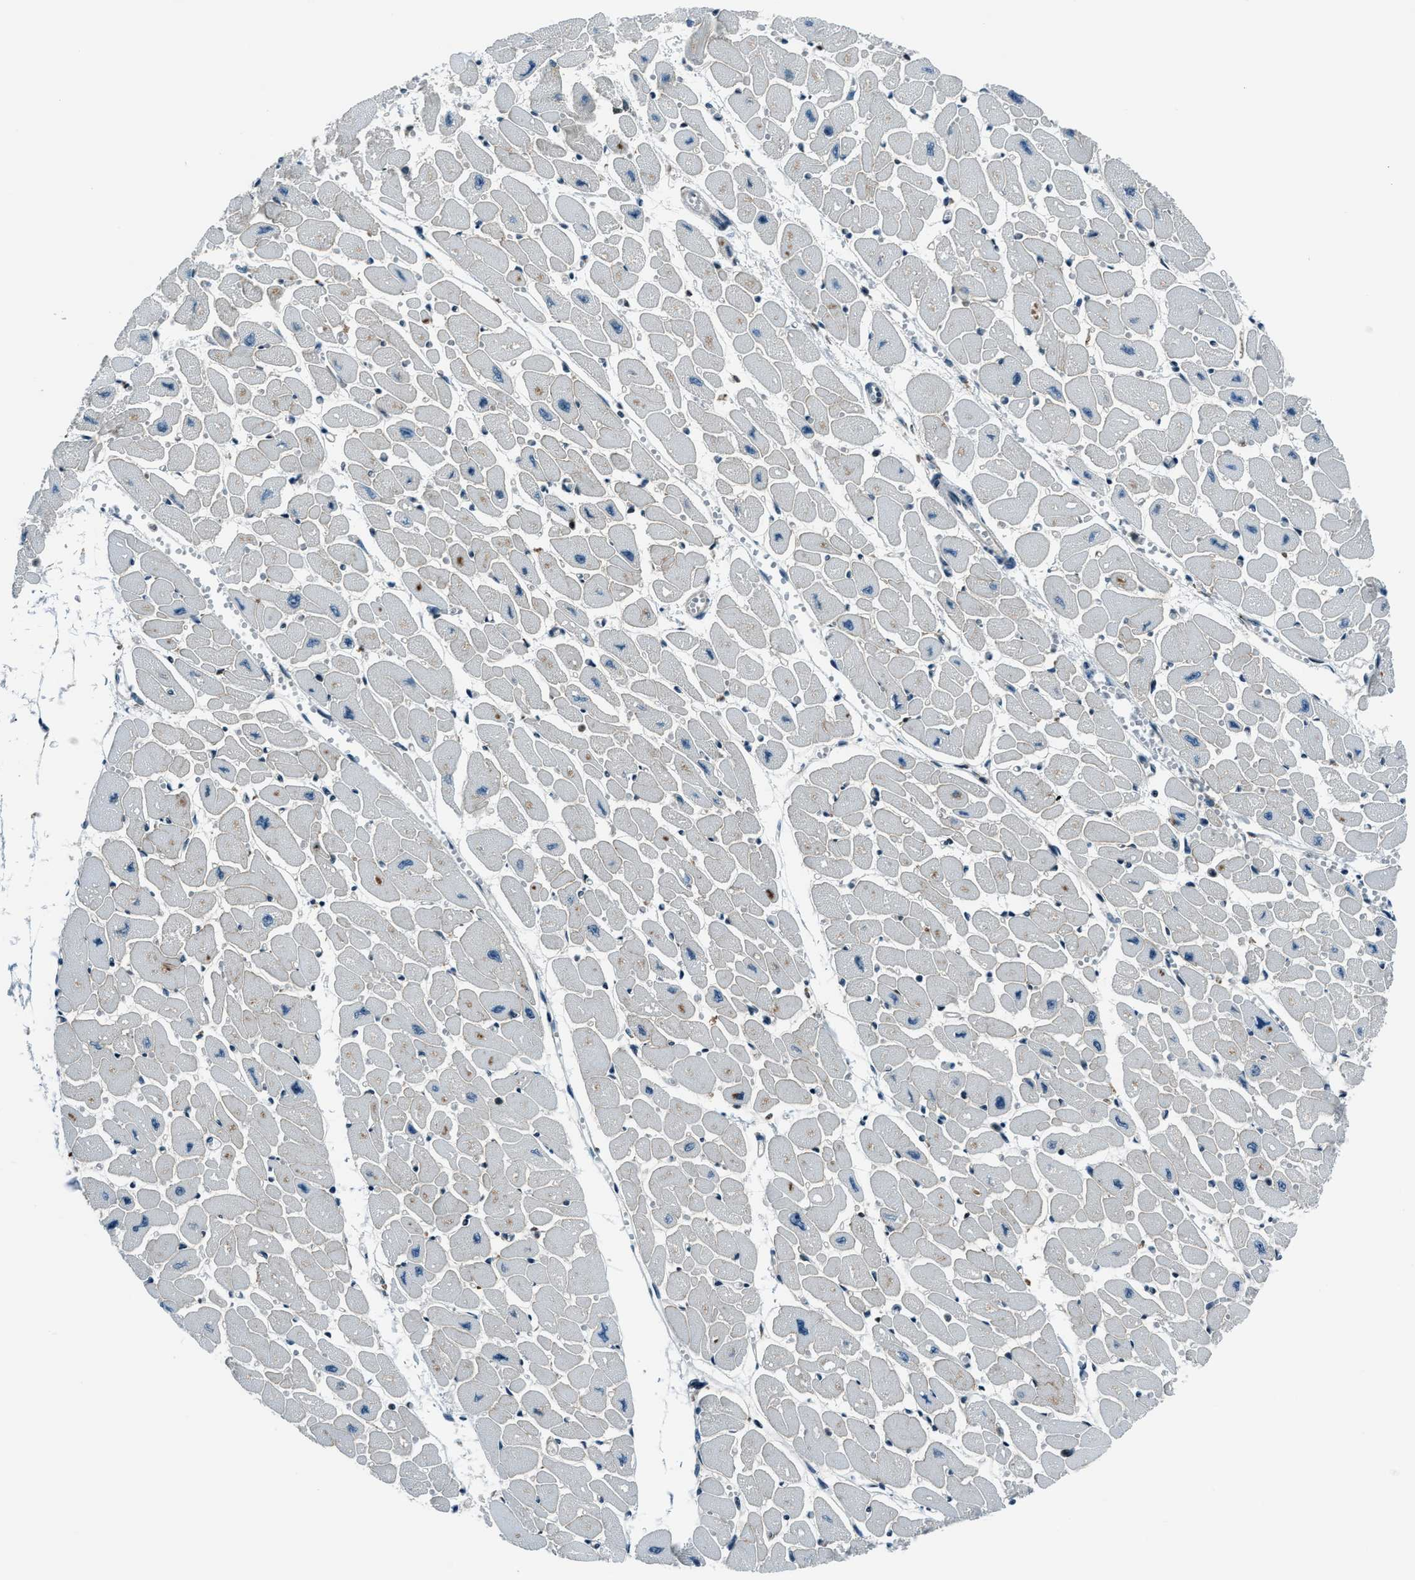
{"staining": {"intensity": "weak", "quantity": "<25%", "location": "cytoplasmic/membranous"}, "tissue": "heart muscle", "cell_type": "Cardiomyocytes", "image_type": "normal", "snomed": [{"axis": "morphology", "description": "Normal tissue, NOS"}, {"axis": "topography", "description": "Heart"}], "caption": "A high-resolution image shows immunohistochemistry (IHC) staining of normal heart muscle, which exhibits no significant expression in cardiomyocytes.", "gene": "ACTL9", "patient": {"sex": "female", "age": 54}}